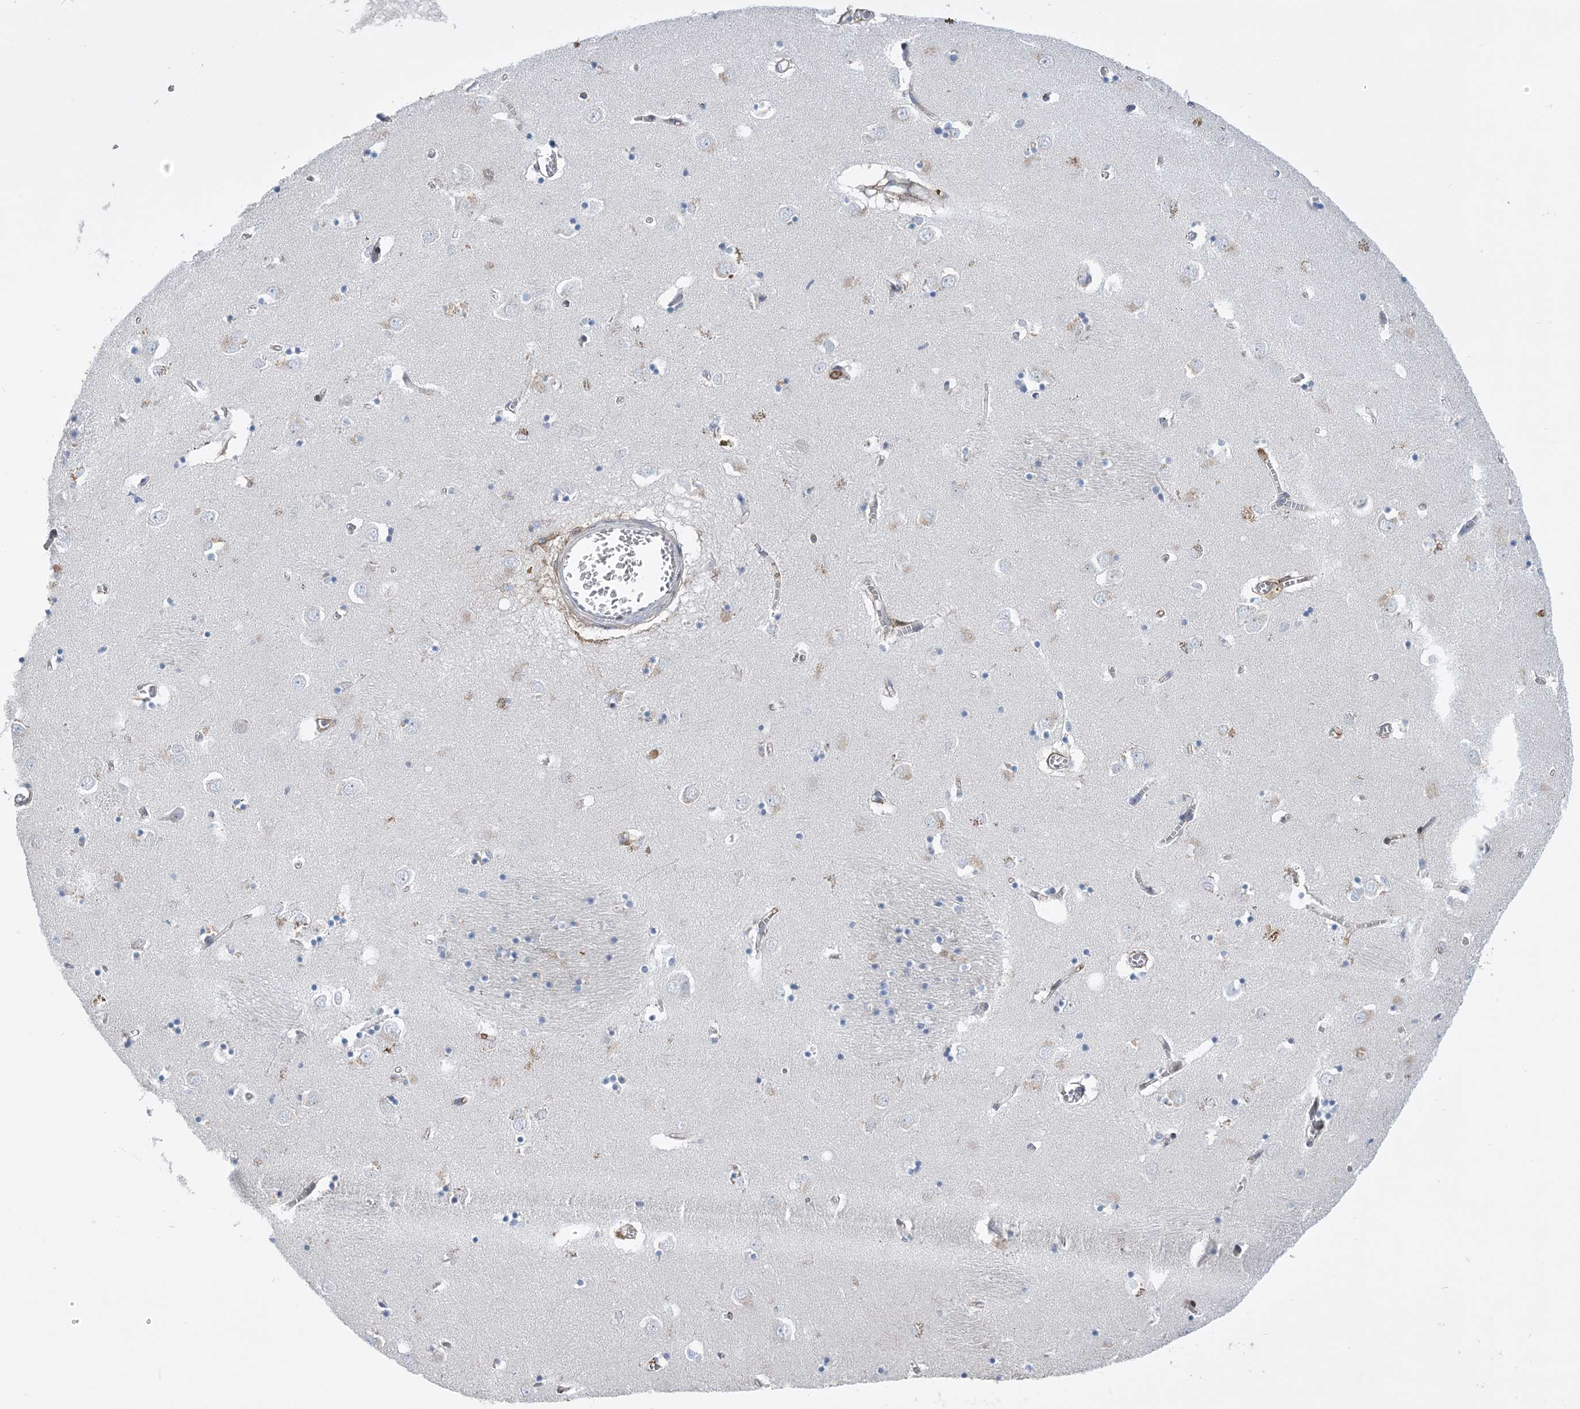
{"staining": {"intensity": "negative", "quantity": "none", "location": "none"}, "tissue": "caudate", "cell_type": "Glial cells", "image_type": "normal", "snomed": [{"axis": "morphology", "description": "Normal tissue, NOS"}, {"axis": "topography", "description": "Lateral ventricle wall"}], "caption": "Histopathology image shows no protein expression in glial cells of normal caudate.", "gene": "RNPEPL1", "patient": {"sex": "male", "age": 70}}